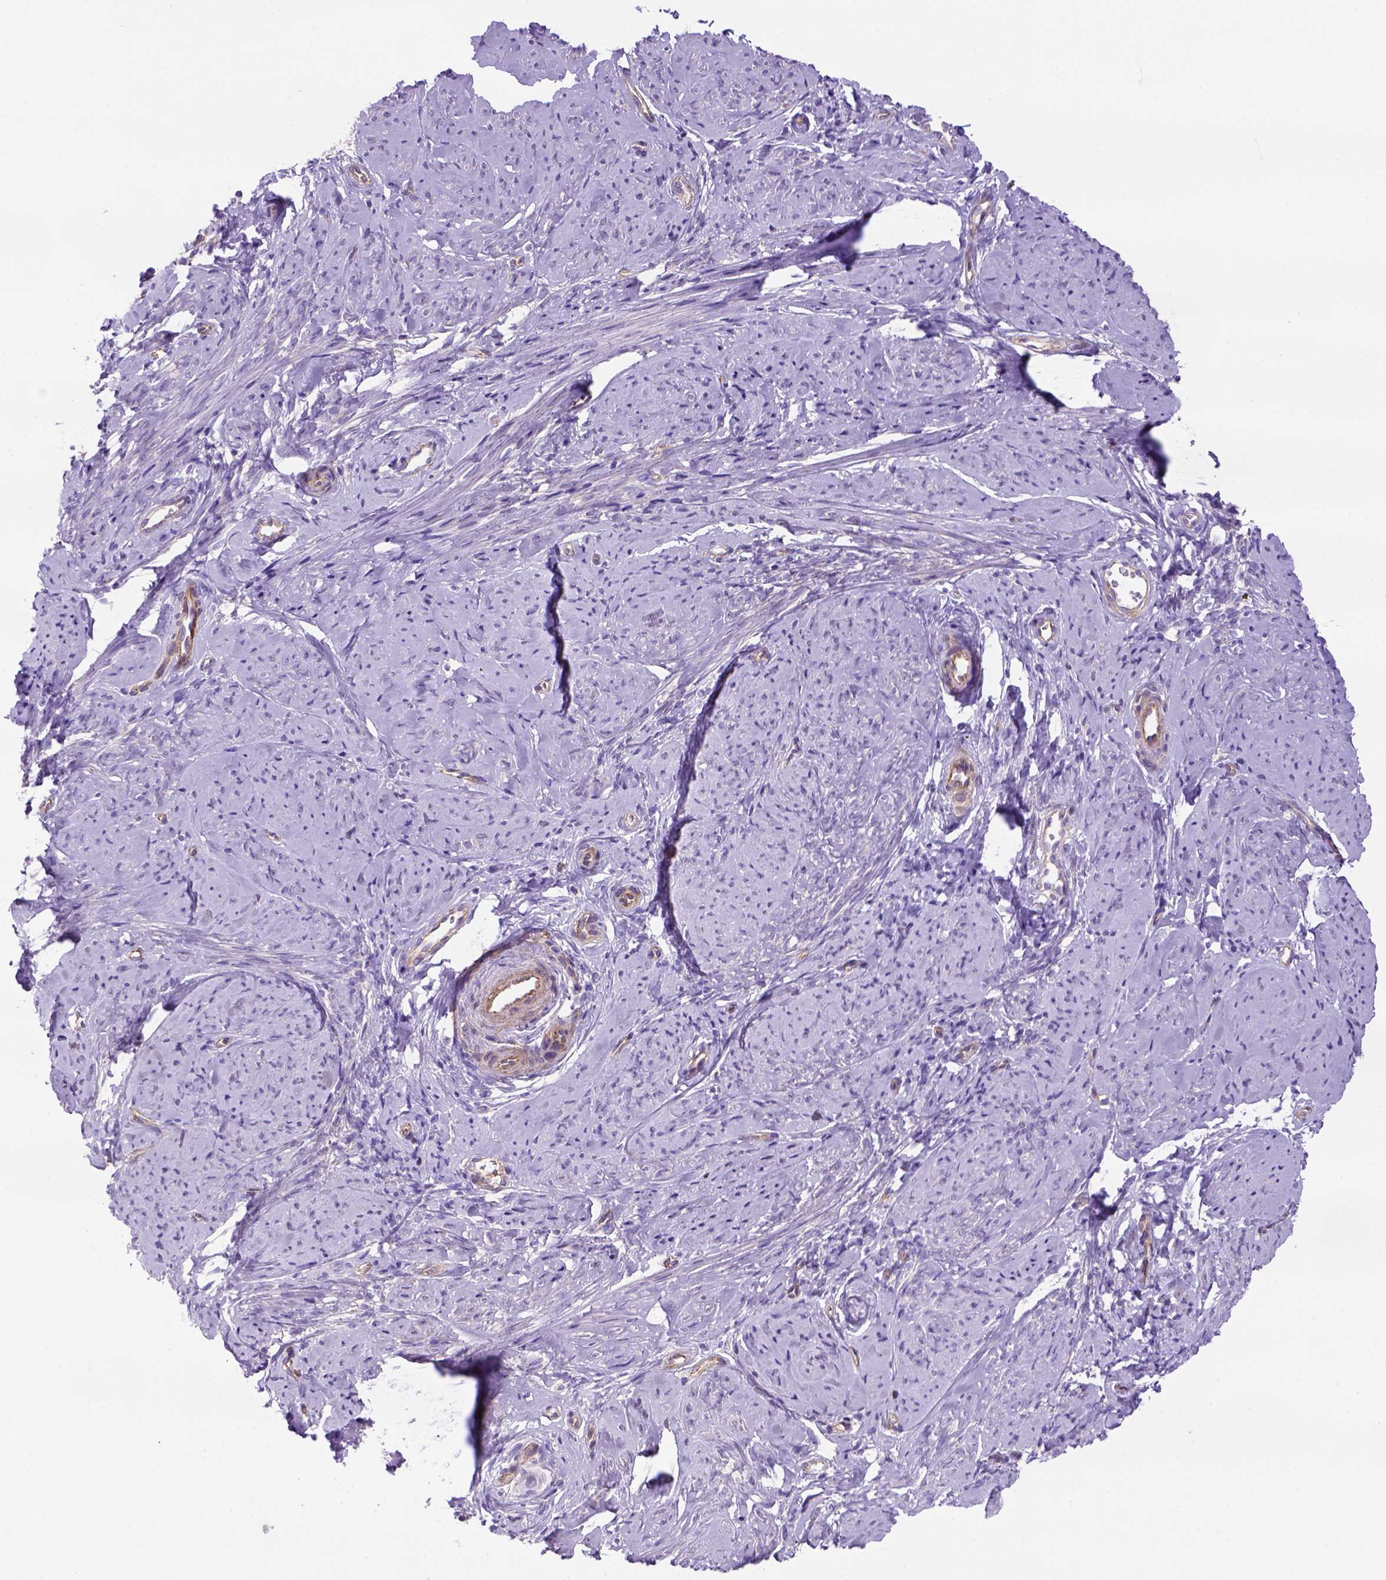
{"staining": {"intensity": "weak", "quantity": "25%-75%", "location": "cytoplasmic/membranous"}, "tissue": "smooth muscle", "cell_type": "Smooth muscle cells", "image_type": "normal", "snomed": [{"axis": "morphology", "description": "Normal tissue, NOS"}, {"axis": "topography", "description": "Smooth muscle"}], "caption": "Smooth muscle stained for a protein (brown) displays weak cytoplasmic/membranous positive expression in approximately 25%-75% of smooth muscle cells.", "gene": "PEX12", "patient": {"sex": "female", "age": 48}}